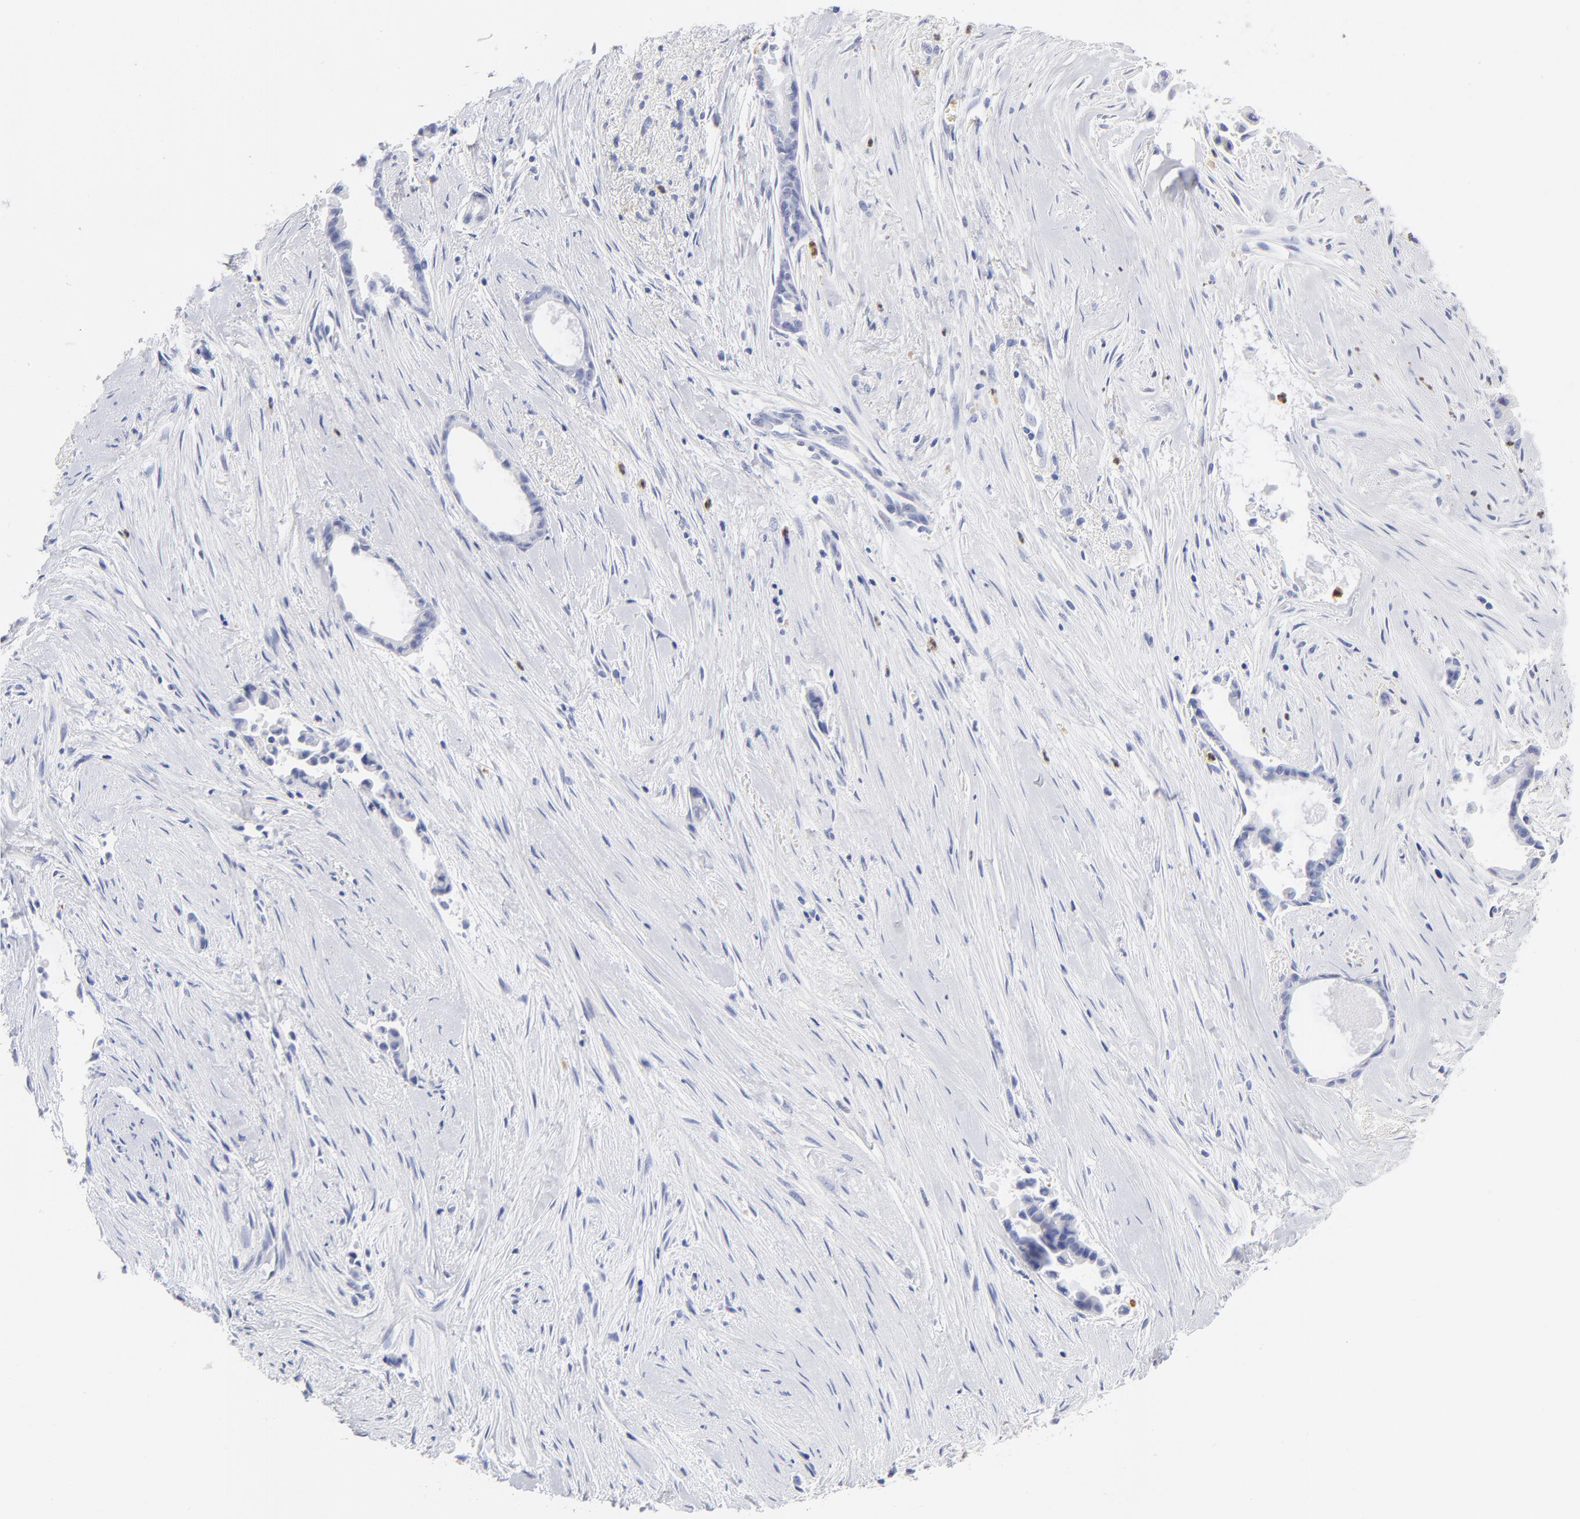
{"staining": {"intensity": "negative", "quantity": "none", "location": "none"}, "tissue": "liver cancer", "cell_type": "Tumor cells", "image_type": "cancer", "snomed": [{"axis": "morphology", "description": "Cholangiocarcinoma"}, {"axis": "topography", "description": "Liver"}], "caption": "A high-resolution photomicrograph shows immunohistochemistry (IHC) staining of liver cholangiocarcinoma, which shows no significant expression in tumor cells.", "gene": "ARG1", "patient": {"sex": "female", "age": 55}}